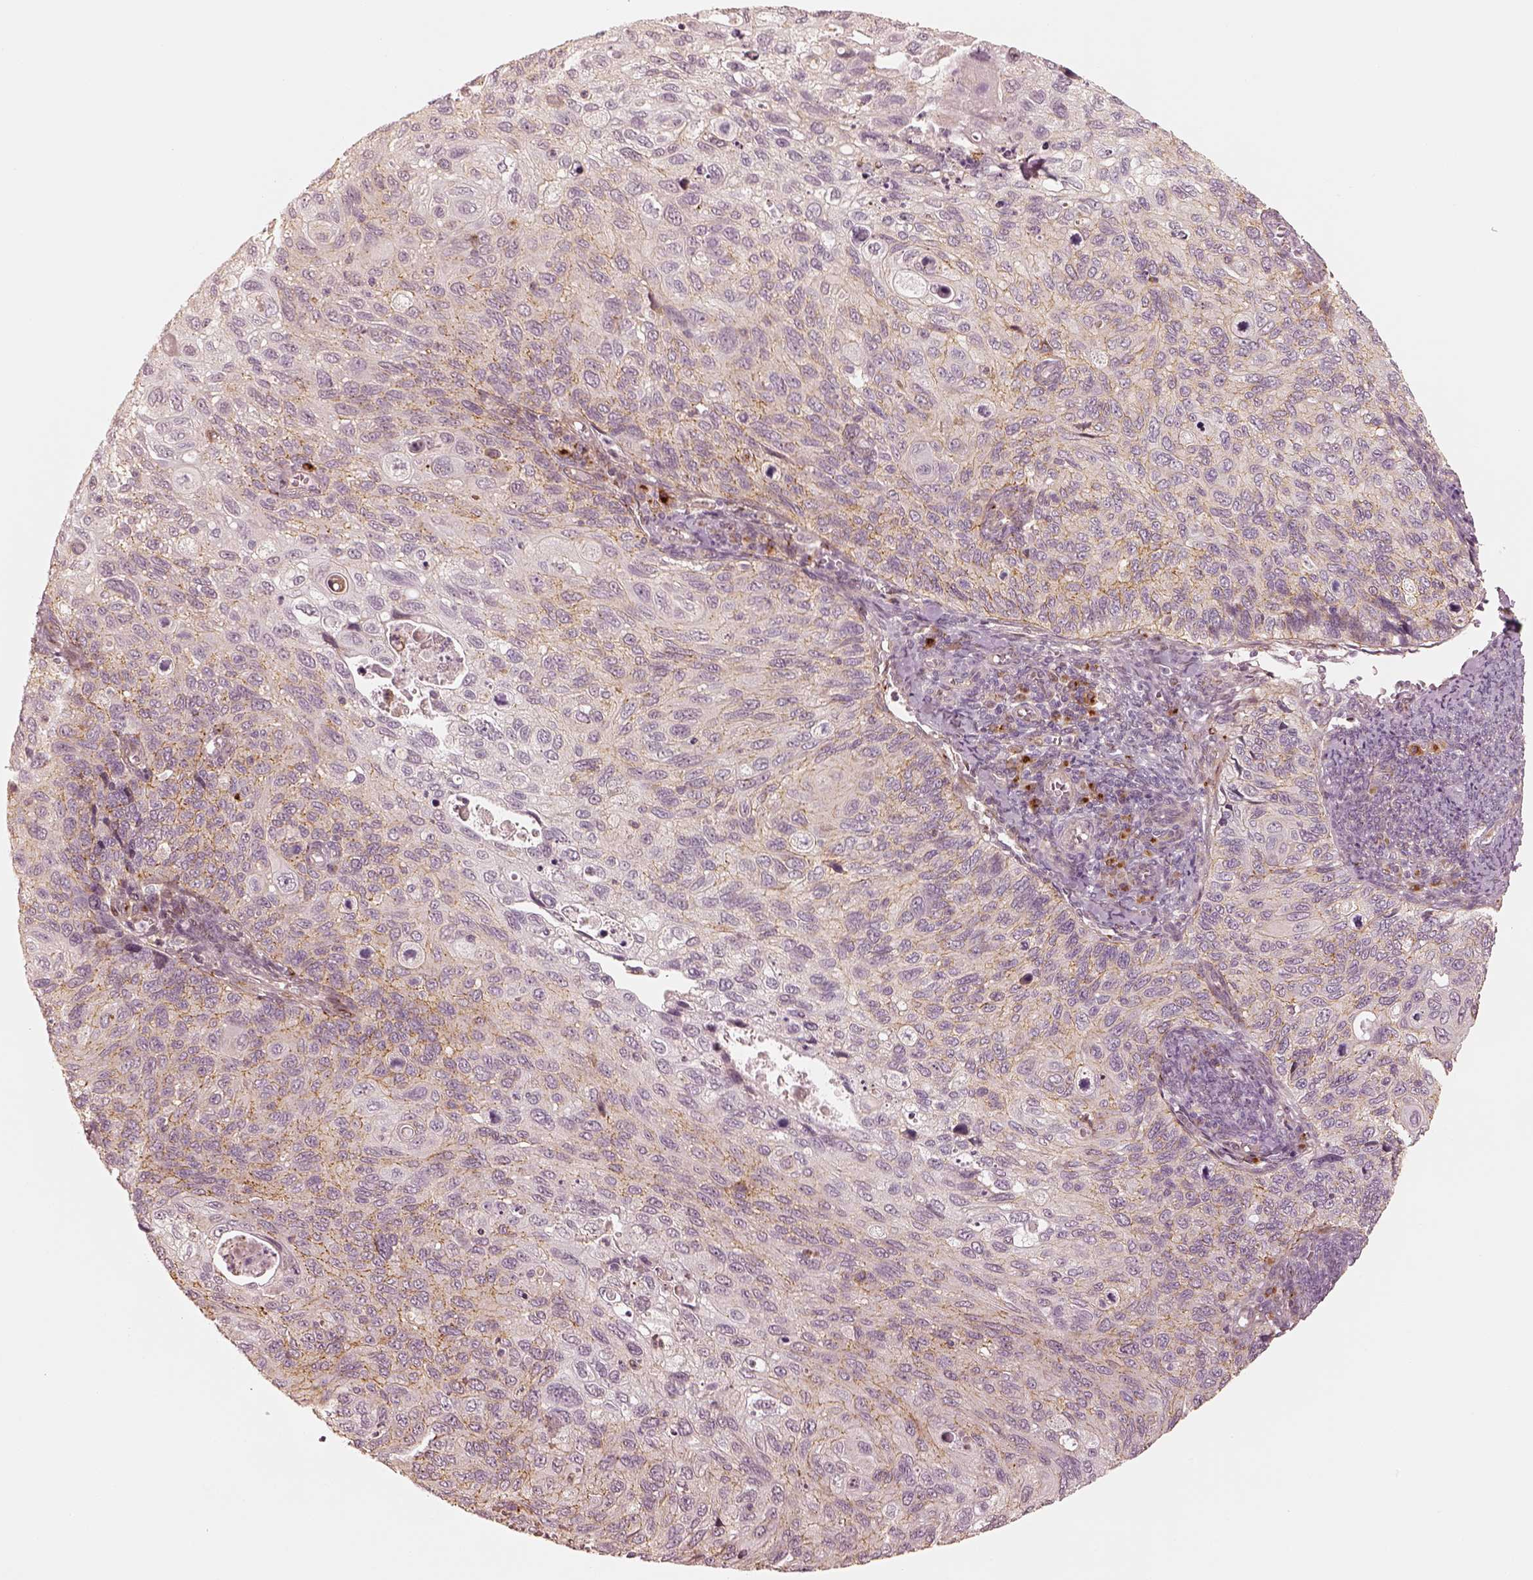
{"staining": {"intensity": "weak", "quantity": "<25%", "location": "cytoplasmic/membranous"}, "tissue": "cervical cancer", "cell_type": "Tumor cells", "image_type": "cancer", "snomed": [{"axis": "morphology", "description": "Squamous cell carcinoma, NOS"}, {"axis": "topography", "description": "Cervix"}], "caption": "This micrograph is of squamous cell carcinoma (cervical) stained with immunohistochemistry (IHC) to label a protein in brown with the nuclei are counter-stained blue. There is no staining in tumor cells. Nuclei are stained in blue.", "gene": "GORASP2", "patient": {"sex": "female", "age": 70}}